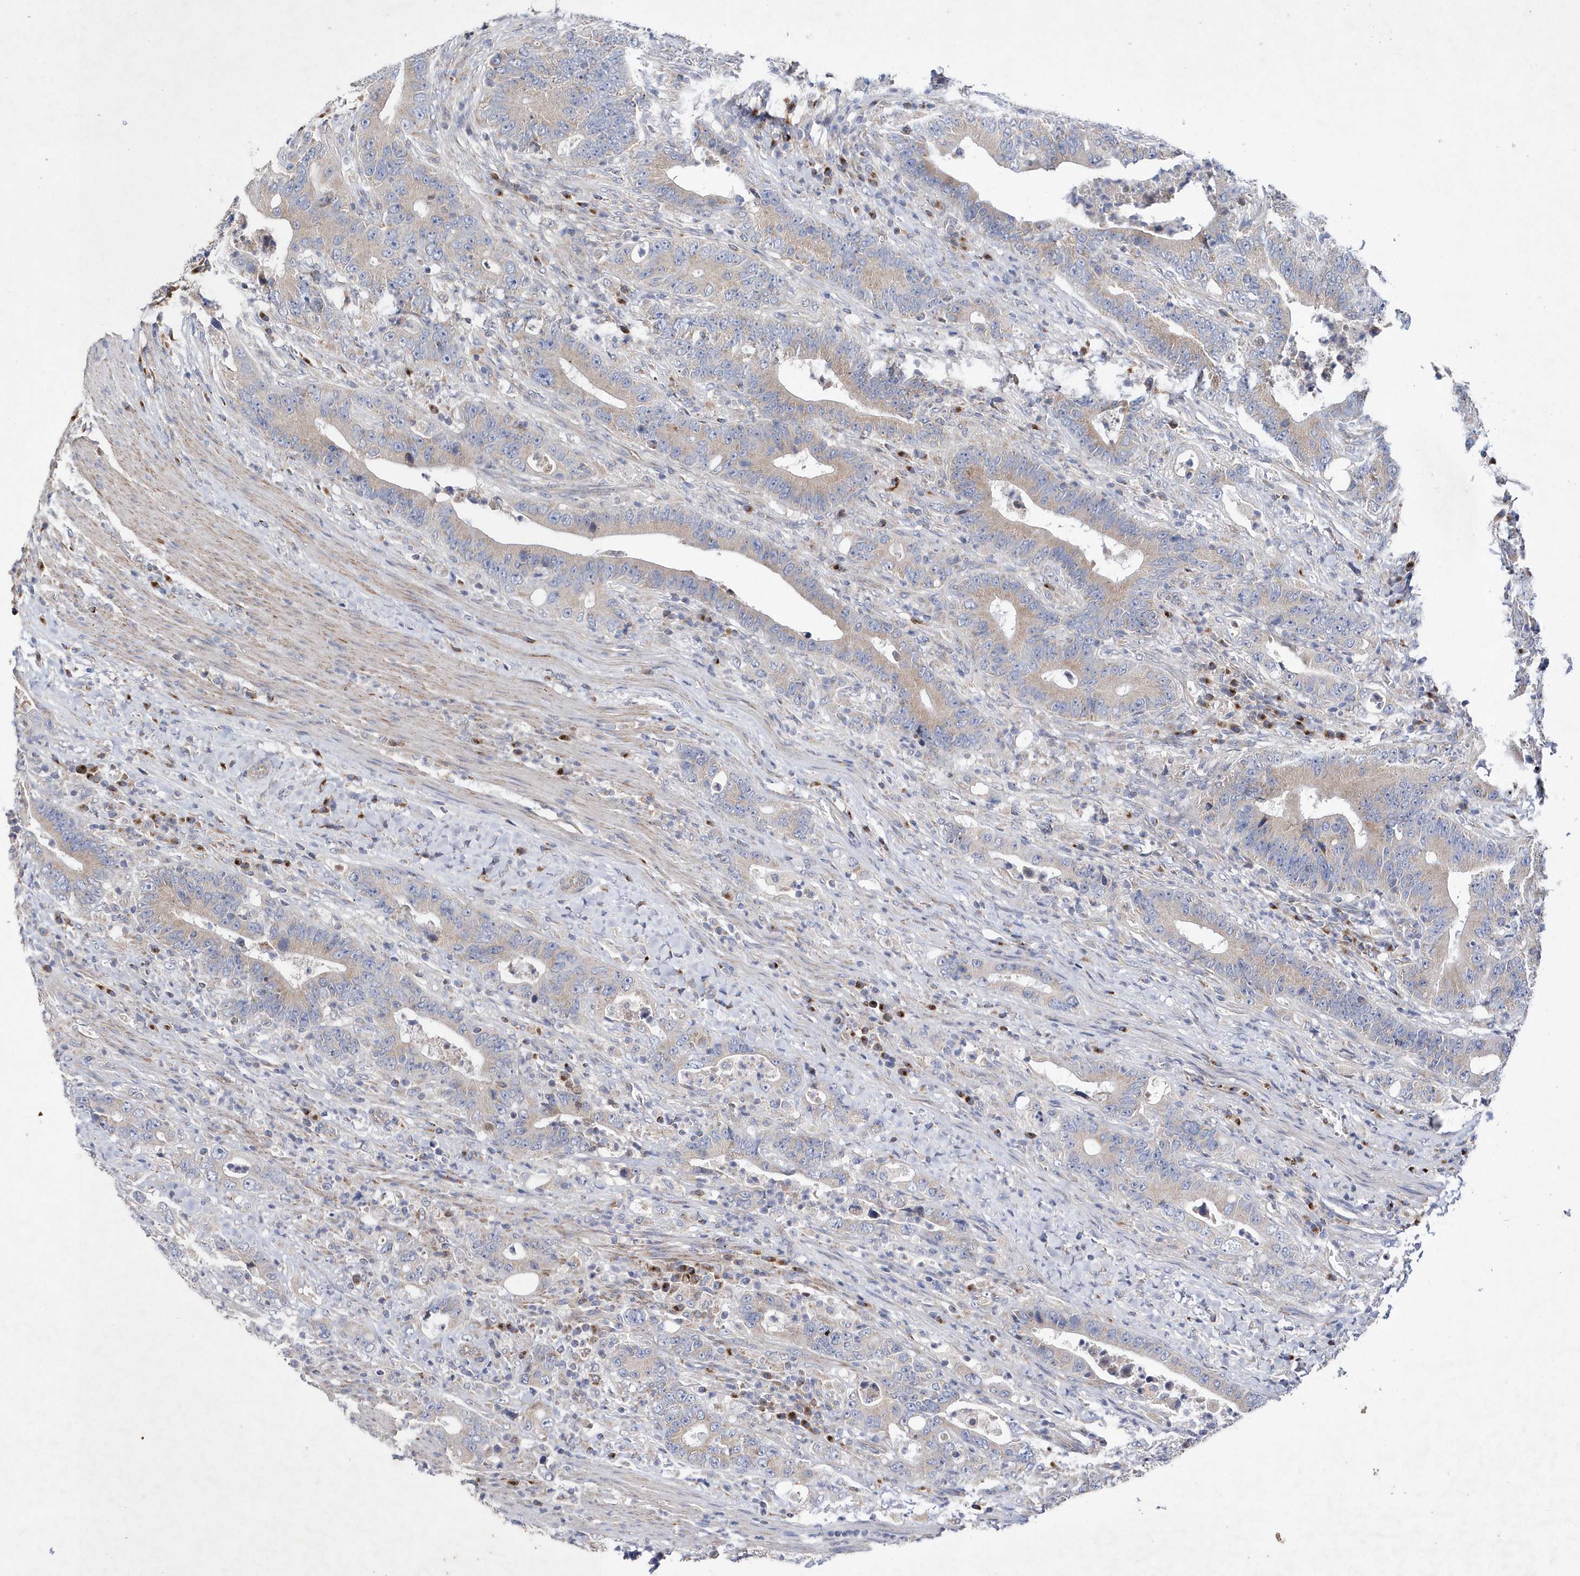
{"staining": {"intensity": "weak", "quantity": "25%-75%", "location": "cytoplasmic/membranous"}, "tissue": "colorectal cancer", "cell_type": "Tumor cells", "image_type": "cancer", "snomed": [{"axis": "morphology", "description": "Adenocarcinoma, NOS"}, {"axis": "topography", "description": "Colon"}], "caption": "A photomicrograph of colorectal adenocarcinoma stained for a protein shows weak cytoplasmic/membranous brown staining in tumor cells. The staining was performed using DAB (3,3'-diaminobenzidine), with brown indicating positive protein expression. Nuclei are stained blue with hematoxylin.", "gene": "METTL8", "patient": {"sex": "female", "age": 75}}